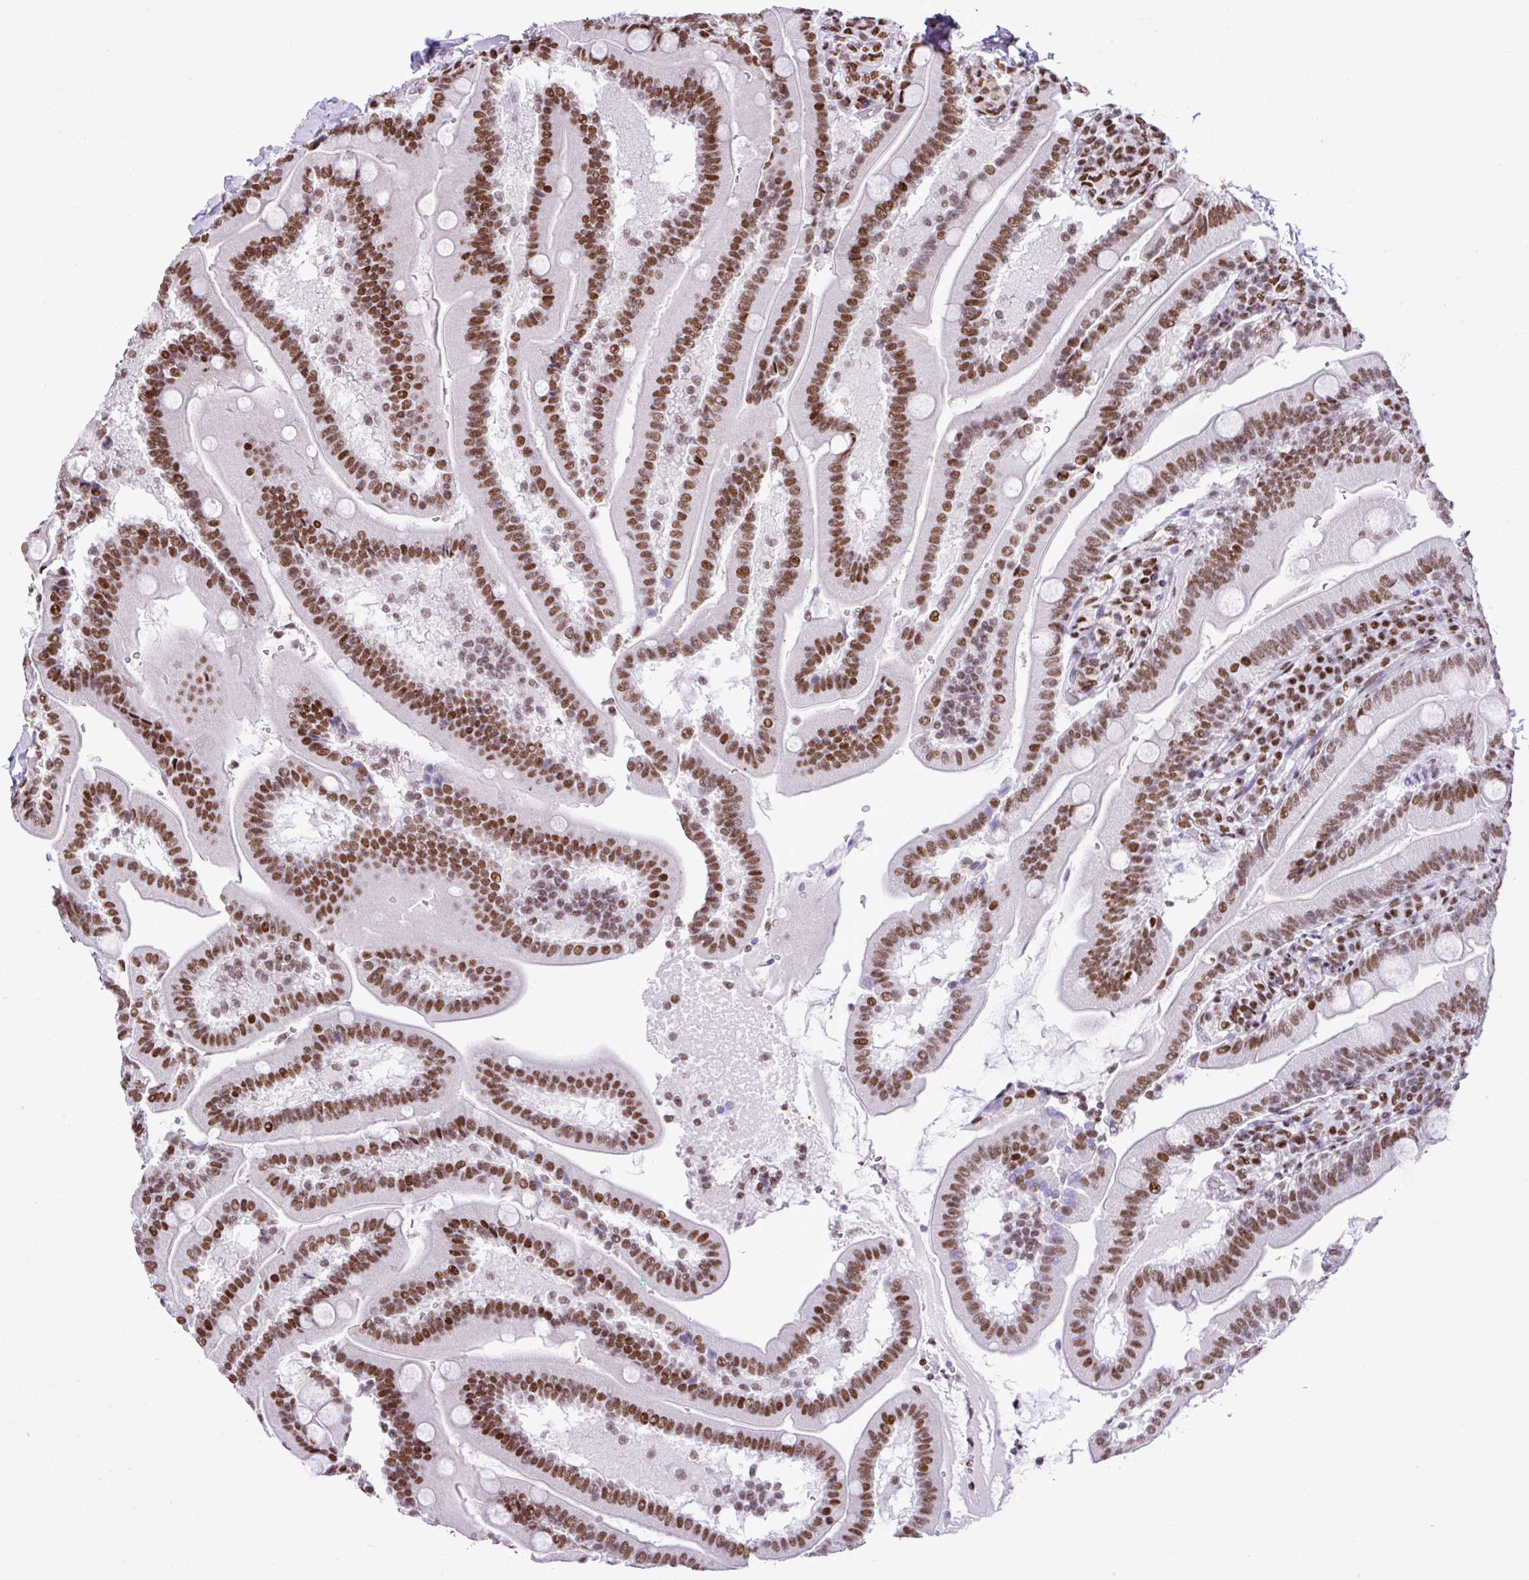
{"staining": {"intensity": "moderate", "quantity": ">75%", "location": "nuclear"}, "tissue": "duodenum", "cell_type": "Glandular cells", "image_type": "normal", "snomed": [{"axis": "morphology", "description": "Normal tissue, NOS"}, {"axis": "topography", "description": "Duodenum"}], "caption": "Duodenum was stained to show a protein in brown. There is medium levels of moderate nuclear staining in about >75% of glandular cells.", "gene": "RARG", "patient": {"sex": "female", "age": 67}}